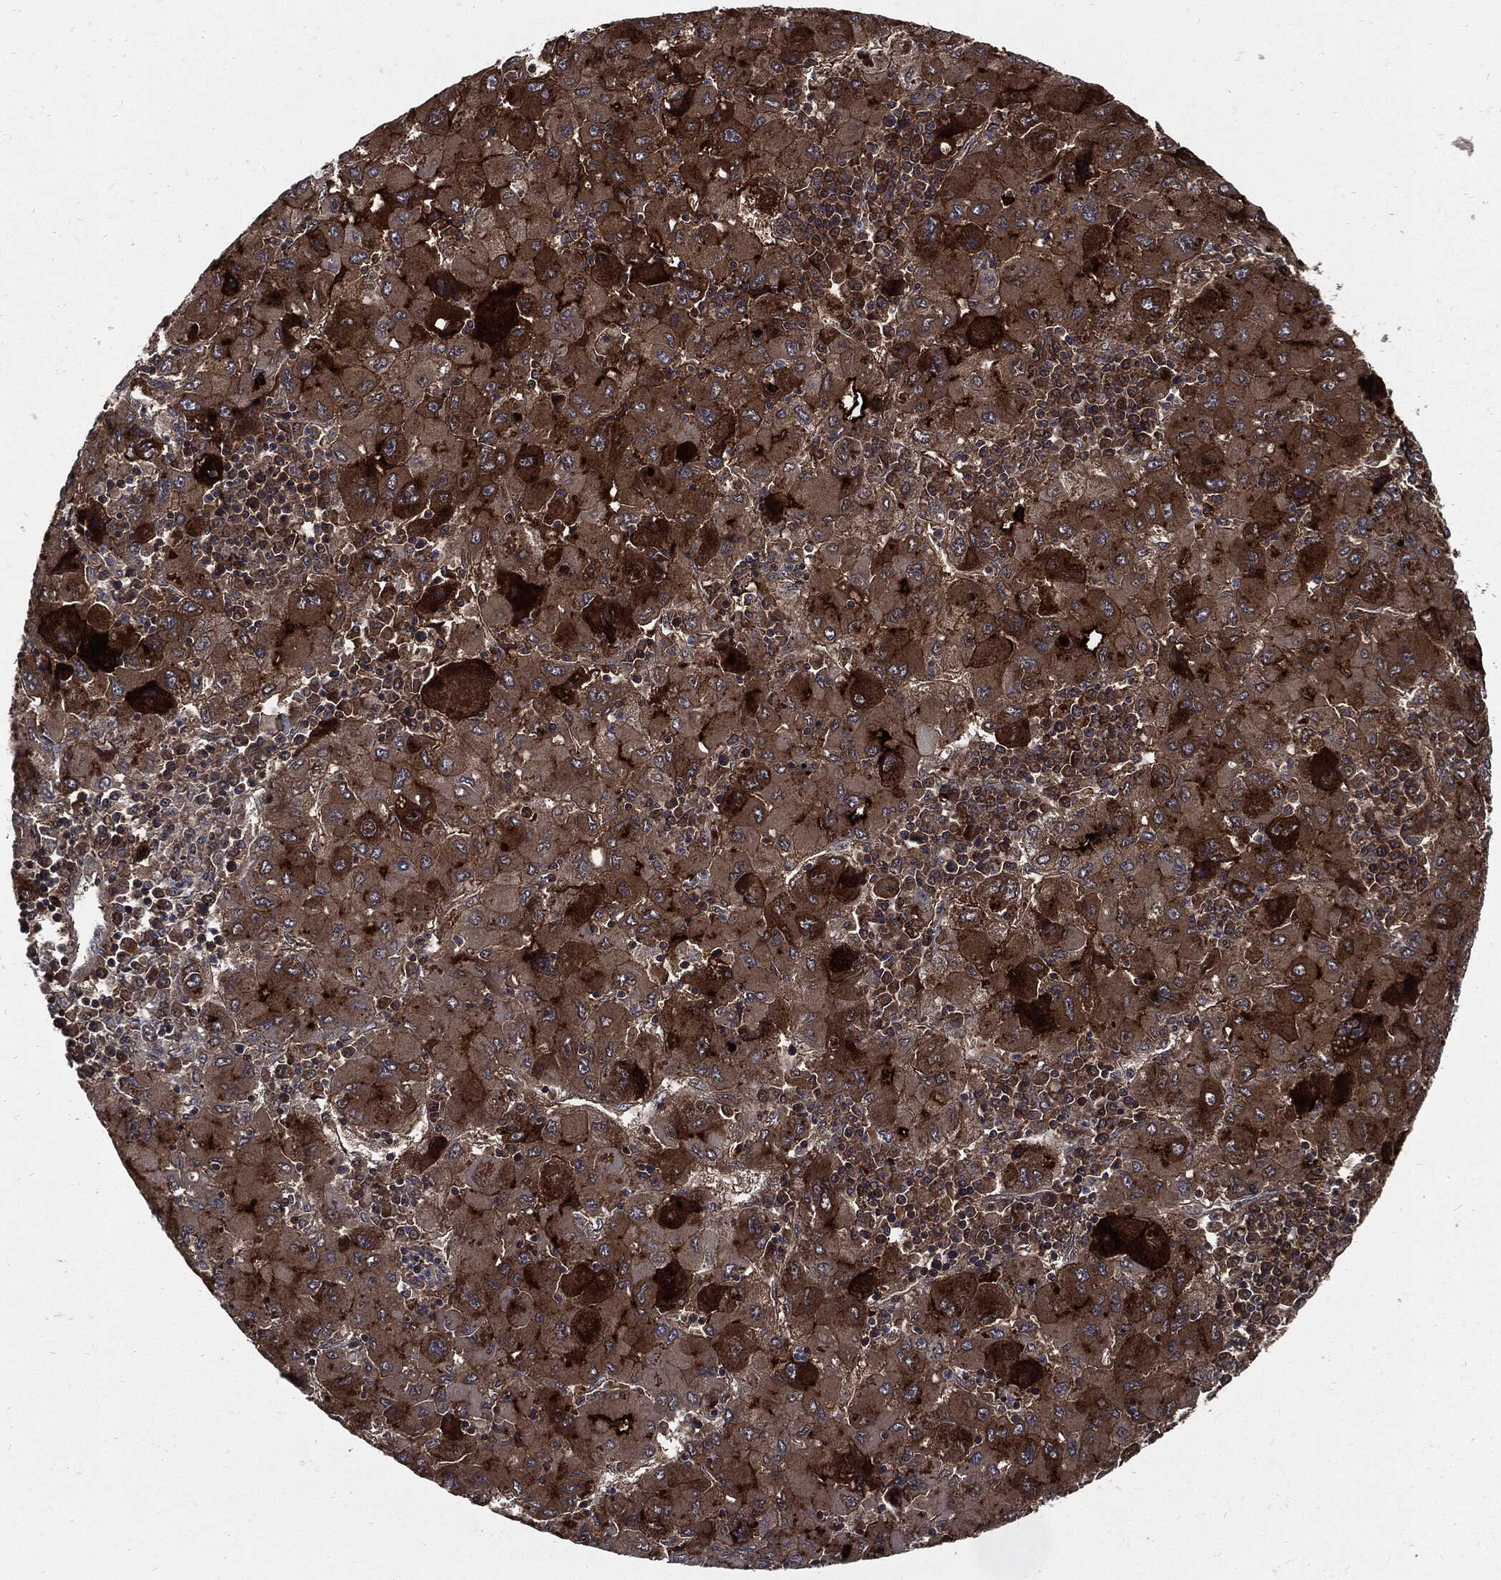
{"staining": {"intensity": "strong", "quantity": "25%-75%", "location": "cytoplasmic/membranous"}, "tissue": "liver cancer", "cell_type": "Tumor cells", "image_type": "cancer", "snomed": [{"axis": "morphology", "description": "Carcinoma, Hepatocellular, NOS"}, {"axis": "topography", "description": "Liver"}], "caption": "Strong cytoplasmic/membranous positivity is seen in about 25%-75% of tumor cells in hepatocellular carcinoma (liver).", "gene": "CLU", "patient": {"sex": "male", "age": 75}}